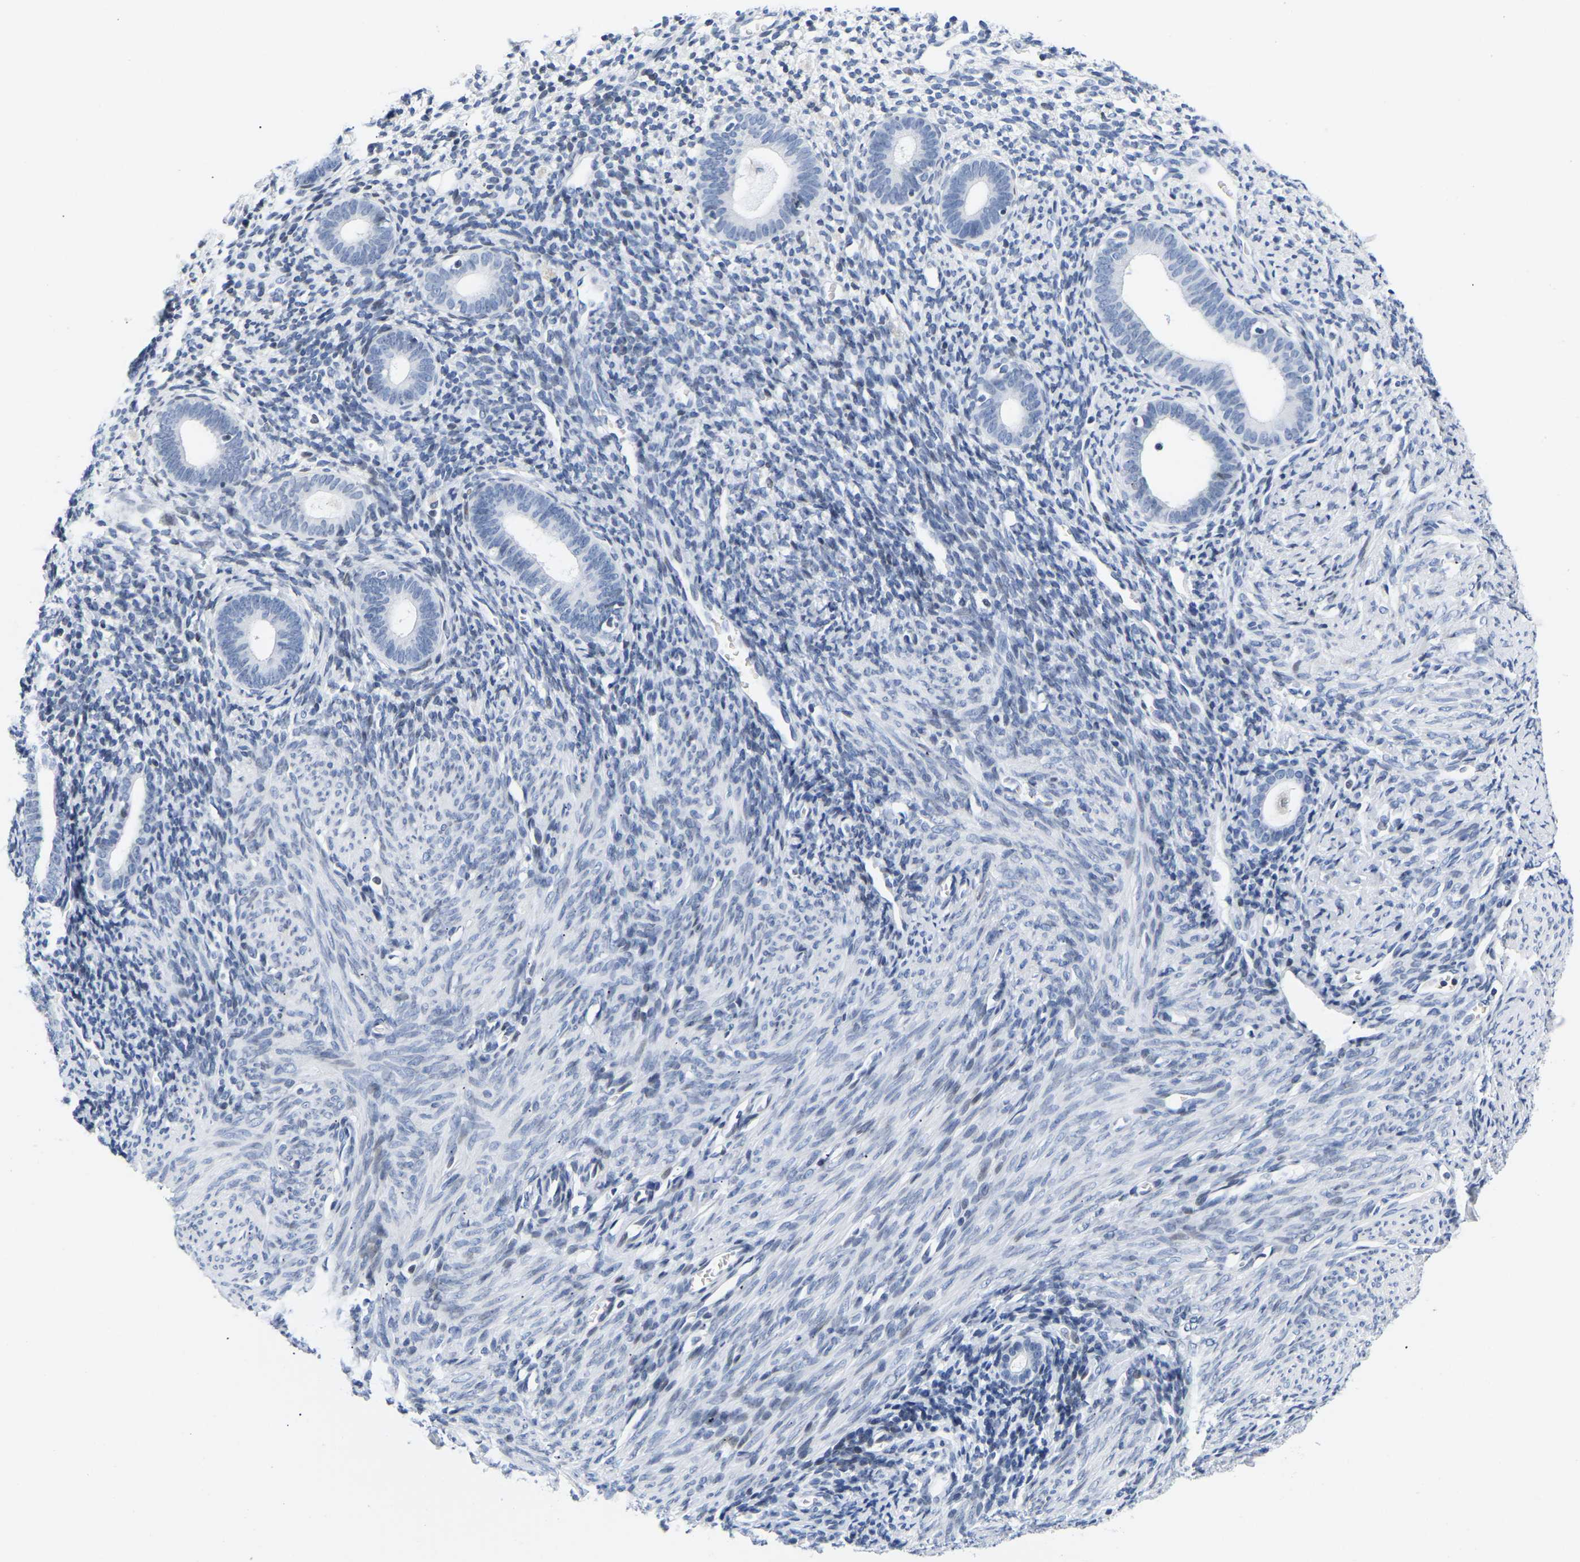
{"staining": {"intensity": "negative", "quantity": "none", "location": "none"}, "tissue": "endometrium", "cell_type": "Cells in endometrial stroma", "image_type": "normal", "snomed": [{"axis": "morphology", "description": "Normal tissue, NOS"}, {"axis": "morphology", "description": "Adenocarcinoma, NOS"}, {"axis": "topography", "description": "Endometrium"}], "caption": "Immunohistochemistry of unremarkable endometrium exhibits no positivity in cells in endometrial stroma.", "gene": "UPK3A", "patient": {"sex": "female", "age": 57}}